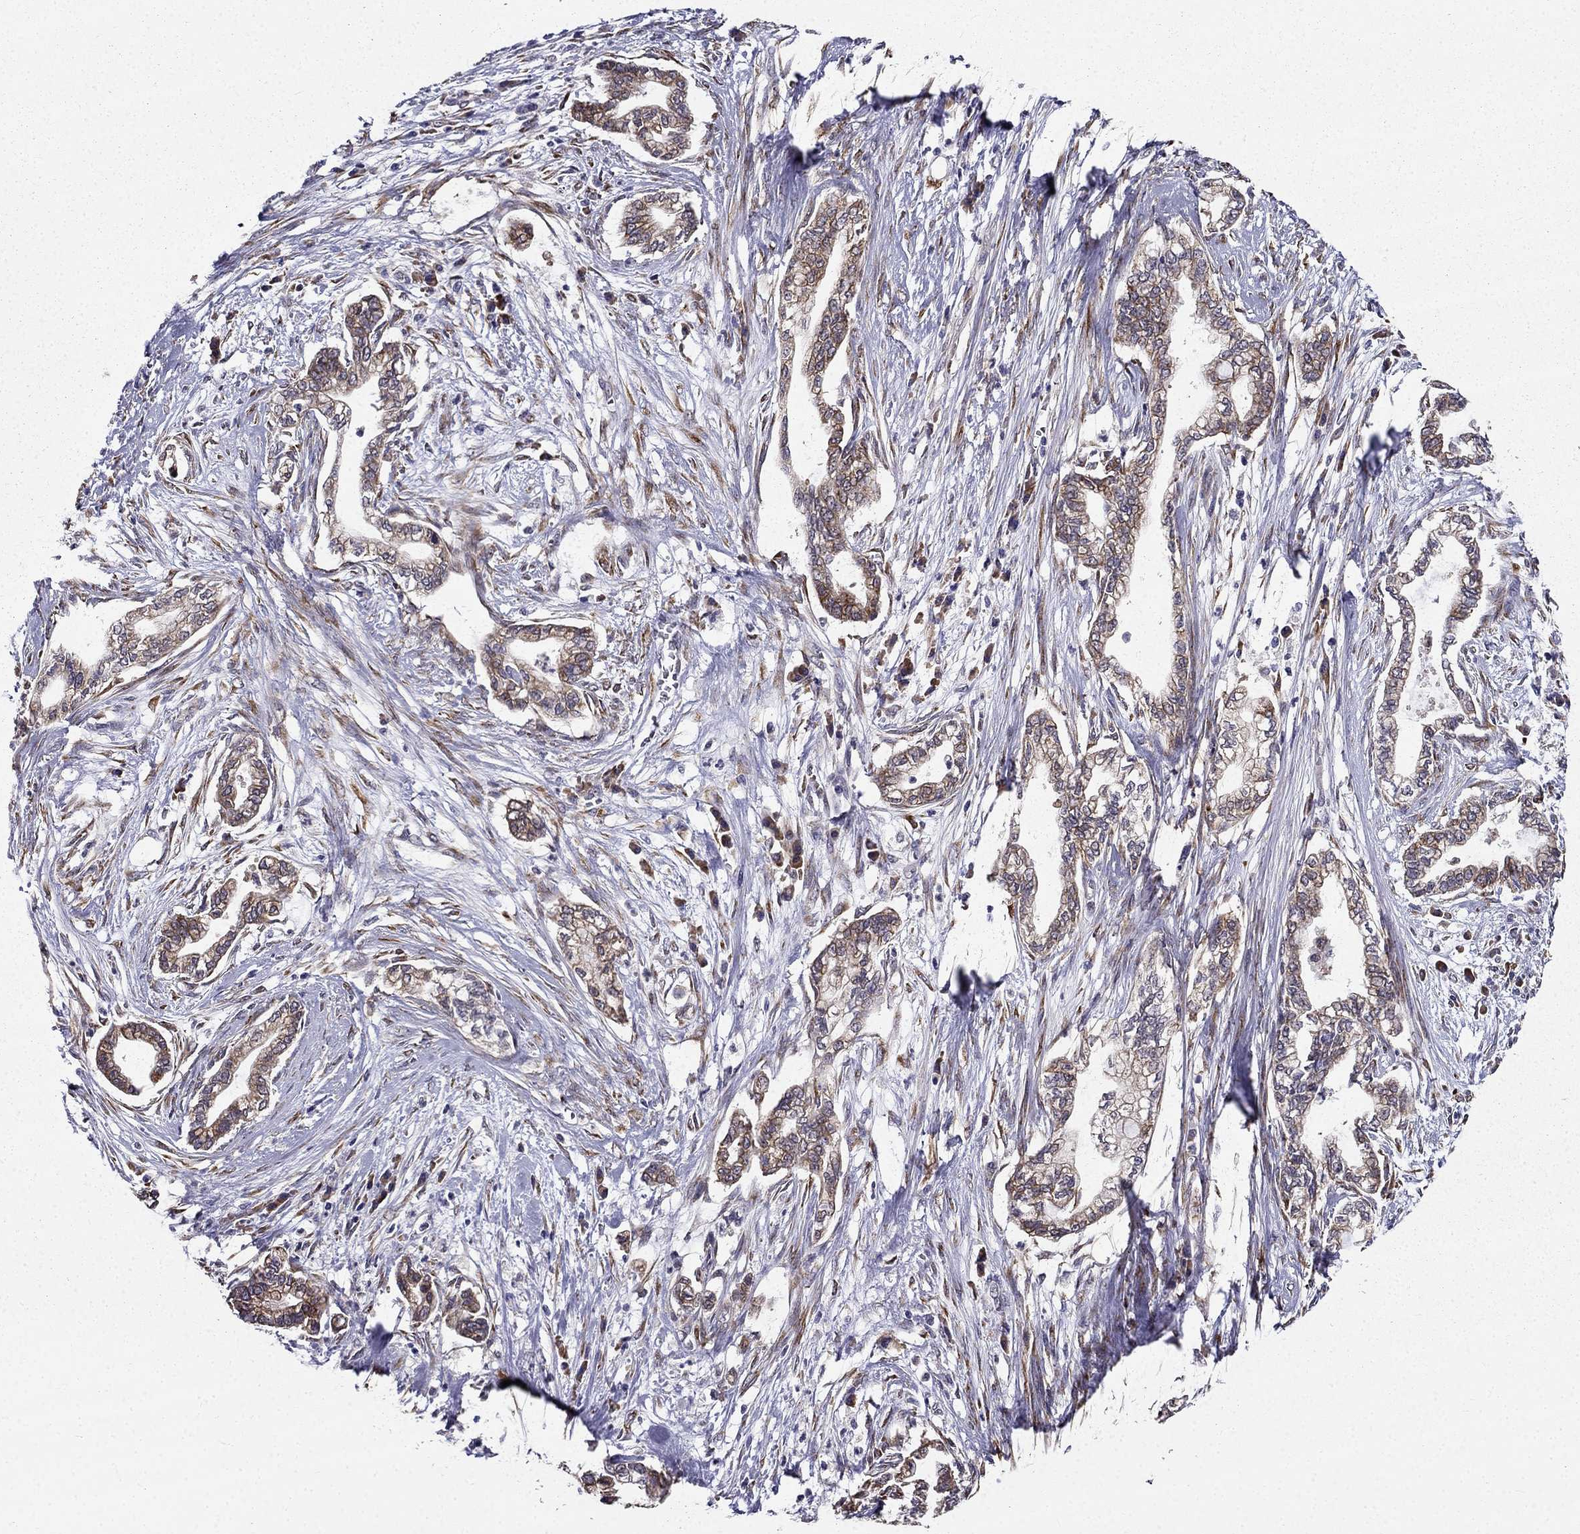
{"staining": {"intensity": "moderate", "quantity": "25%-75%", "location": "cytoplasmic/membranous"}, "tissue": "cervical cancer", "cell_type": "Tumor cells", "image_type": "cancer", "snomed": [{"axis": "morphology", "description": "Adenocarcinoma, NOS"}, {"axis": "topography", "description": "Cervix"}], "caption": "A photomicrograph of cervical cancer (adenocarcinoma) stained for a protein exhibits moderate cytoplasmic/membranous brown staining in tumor cells.", "gene": "ARHGEF28", "patient": {"sex": "female", "age": 62}}